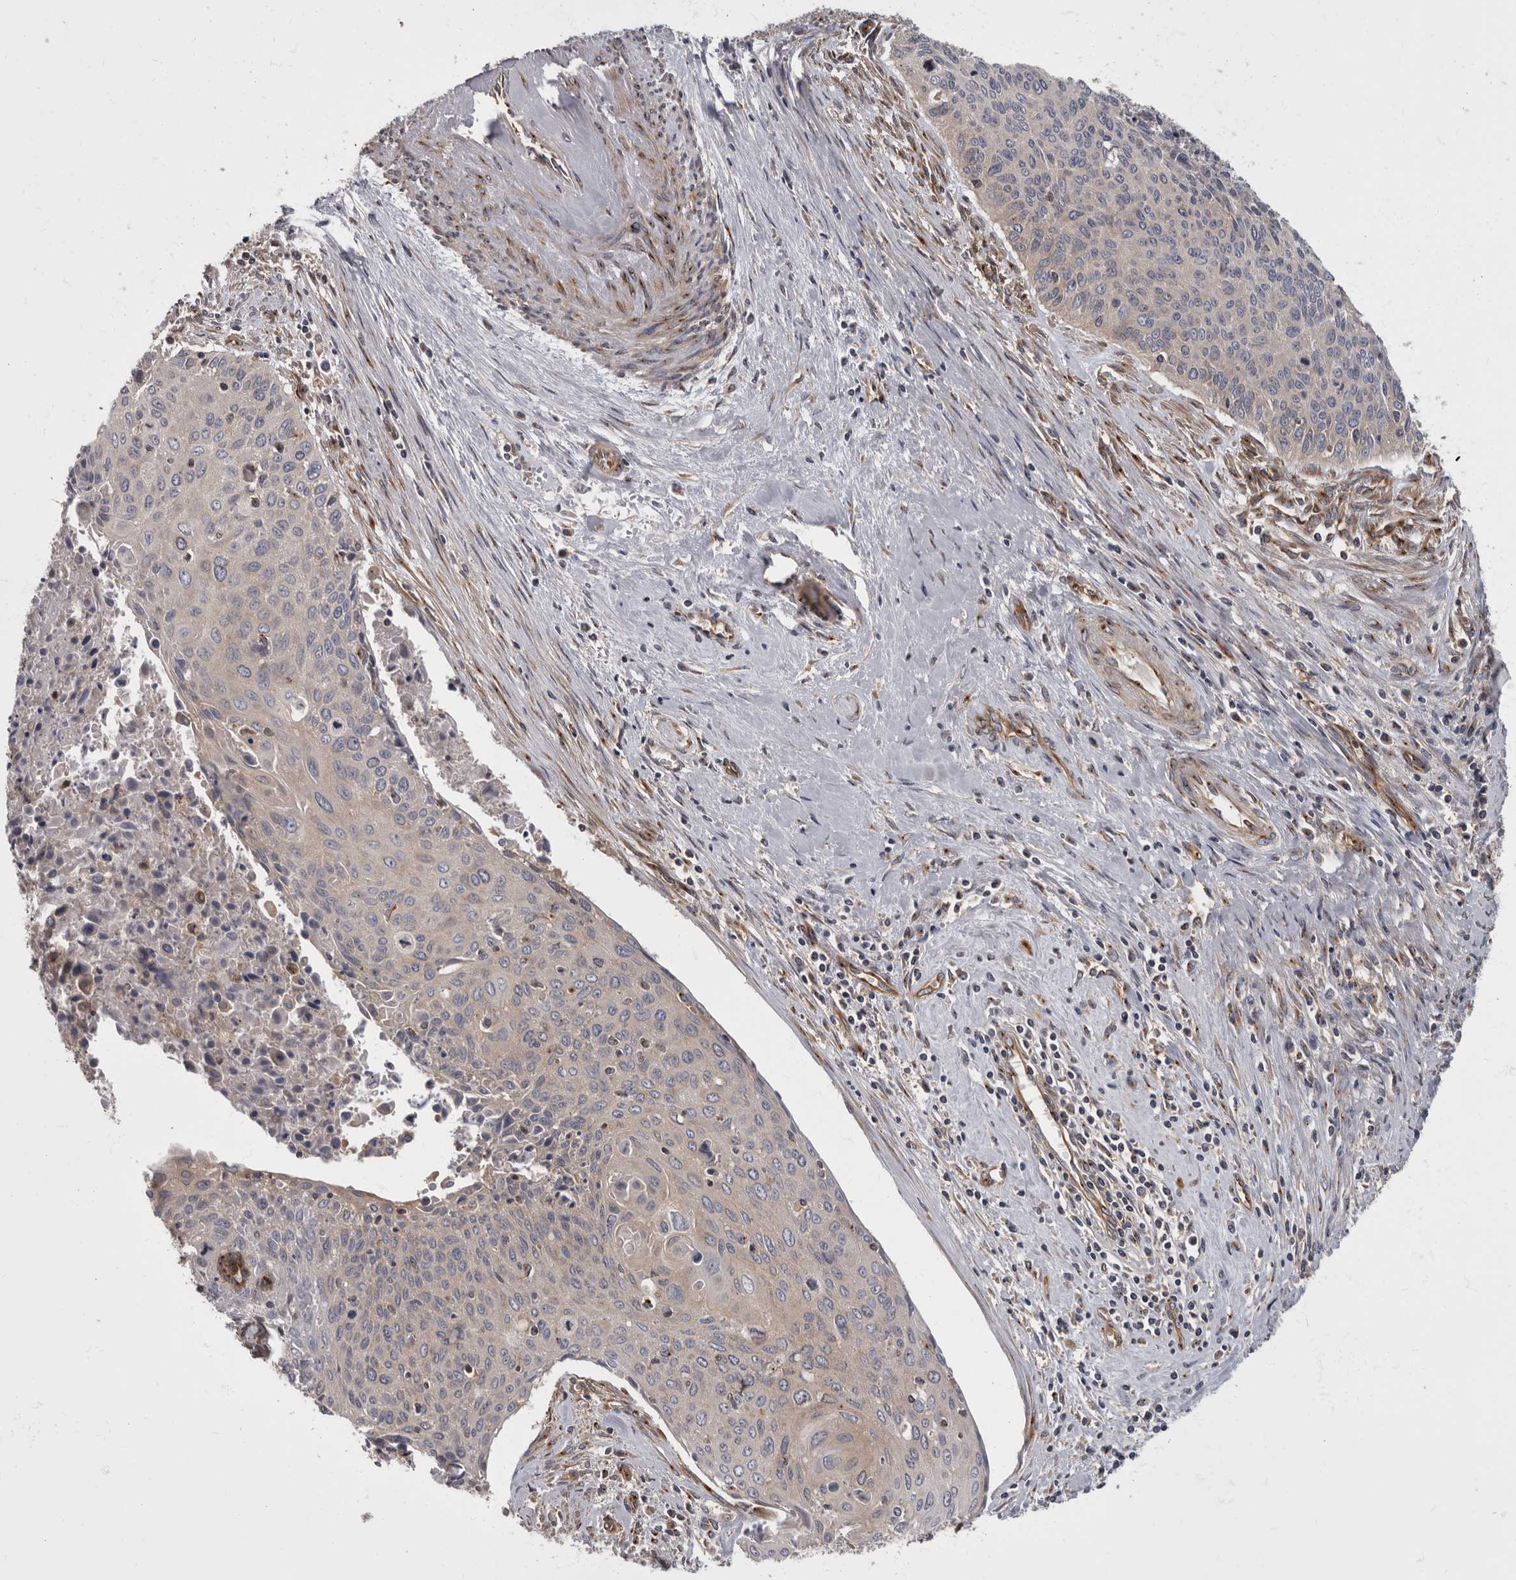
{"staining": {"intensity": "negative", "quantity": "none", "location": "none"}, "tissue": "cervical cancer", "cell_type": "Tumor cells", "image_type": "cancer", "snomed": [{"axis": "morphology", "description": "Squamous cell carcinoma, NOS"}, {"axis": "topography", "description": "Cervix"}], "caption": "There is no significant staining in tumor cells of cervical squamous cell carcinoma.", "gene": "HOOK3", "patient": {"sex": "female", "age": 55}}